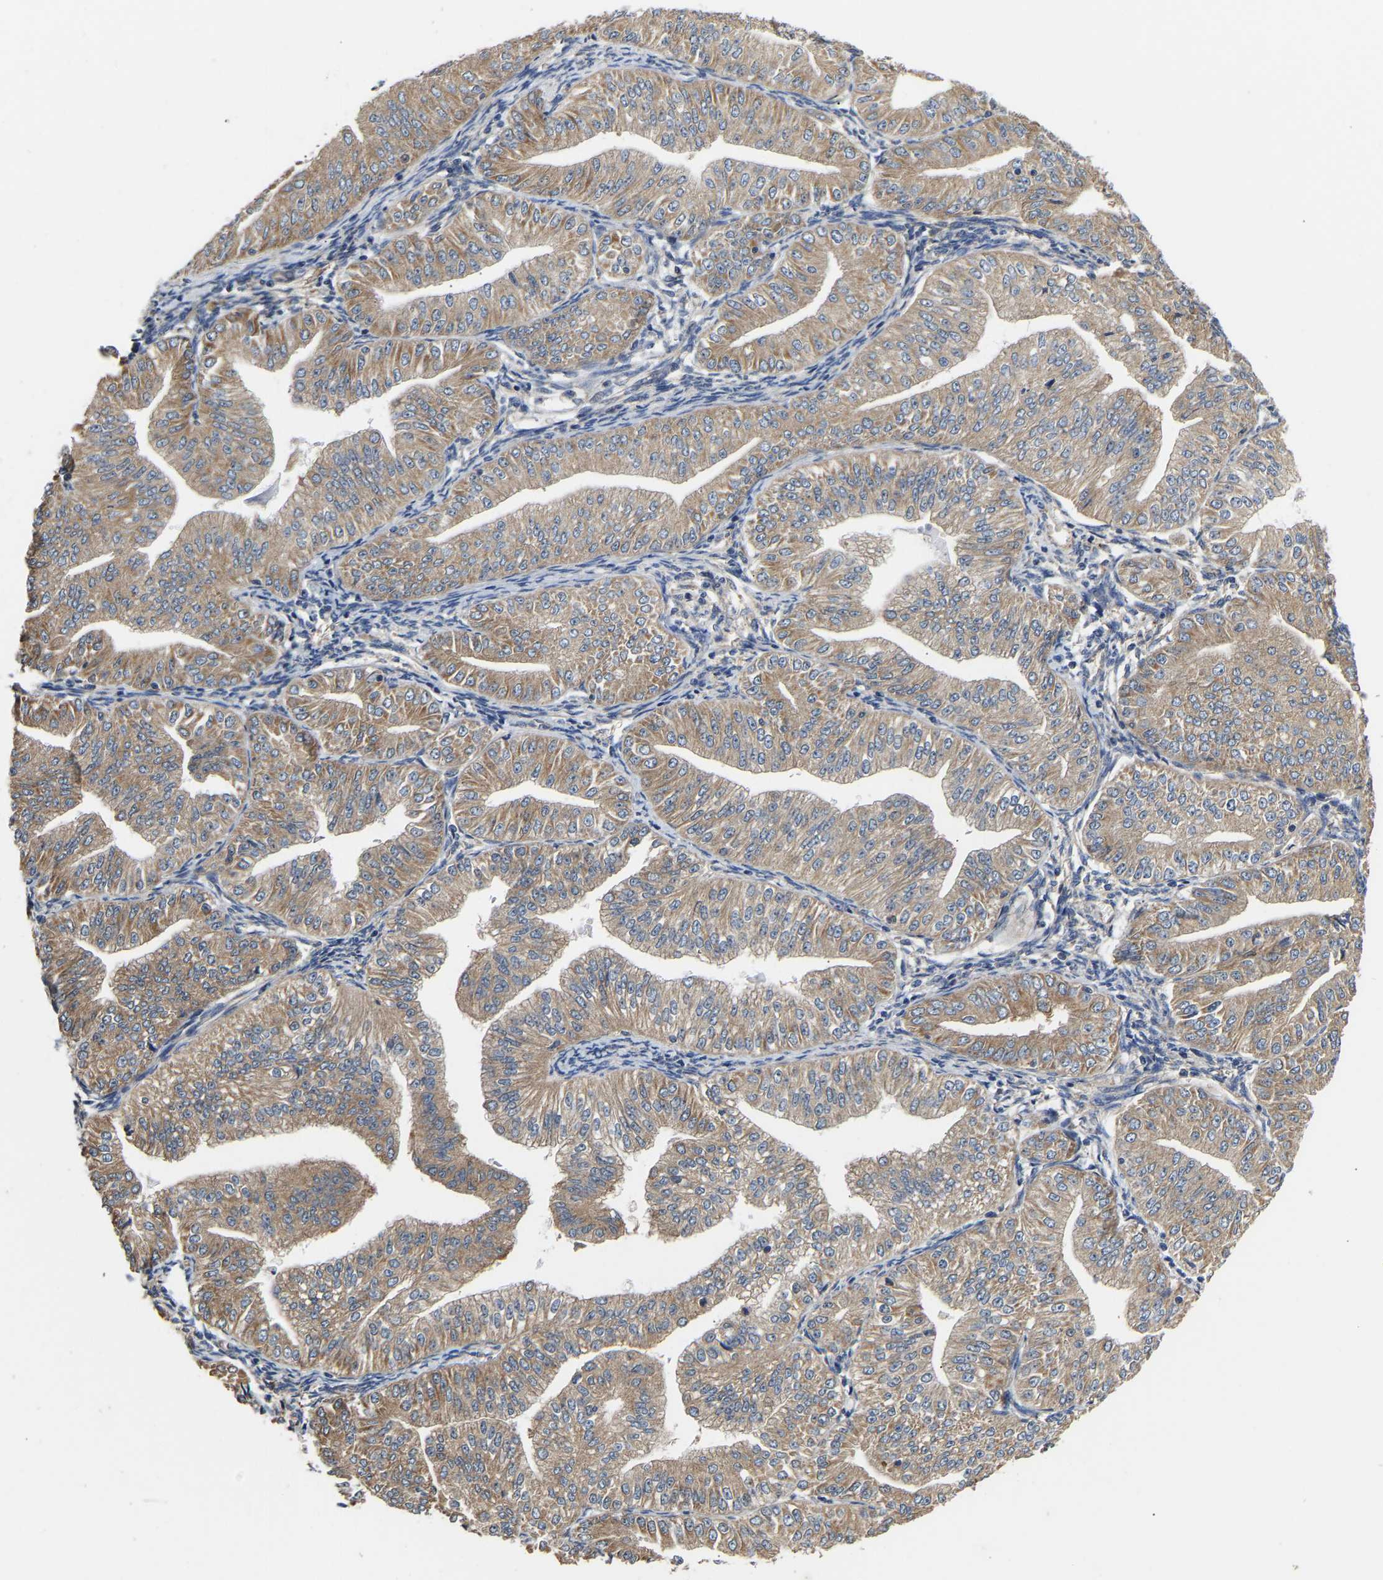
{"staining": {"intensity": "moderate", "quantity": ">75%", "location": "cytoplasmic/membranous"}, "tissue": "endometrial cancer", "cell_type": "Tumor cells", "image_type": "cancer", "snomed": [{"axis": "morphology", "description": "Normal tissue, NOS"}, {"axis": "morphology", "description": "Adenocarcinoma, NOS"}, {"axis": "topography", "description": "Endometrium"}], "caption": "Endometrial cancer stained with IHC exhibits moderate cytoplasmic/membranous staining in about >75% of tumor cells.", "gene": "AIMP2", "patient": {"sex": "female", "age": 53}}